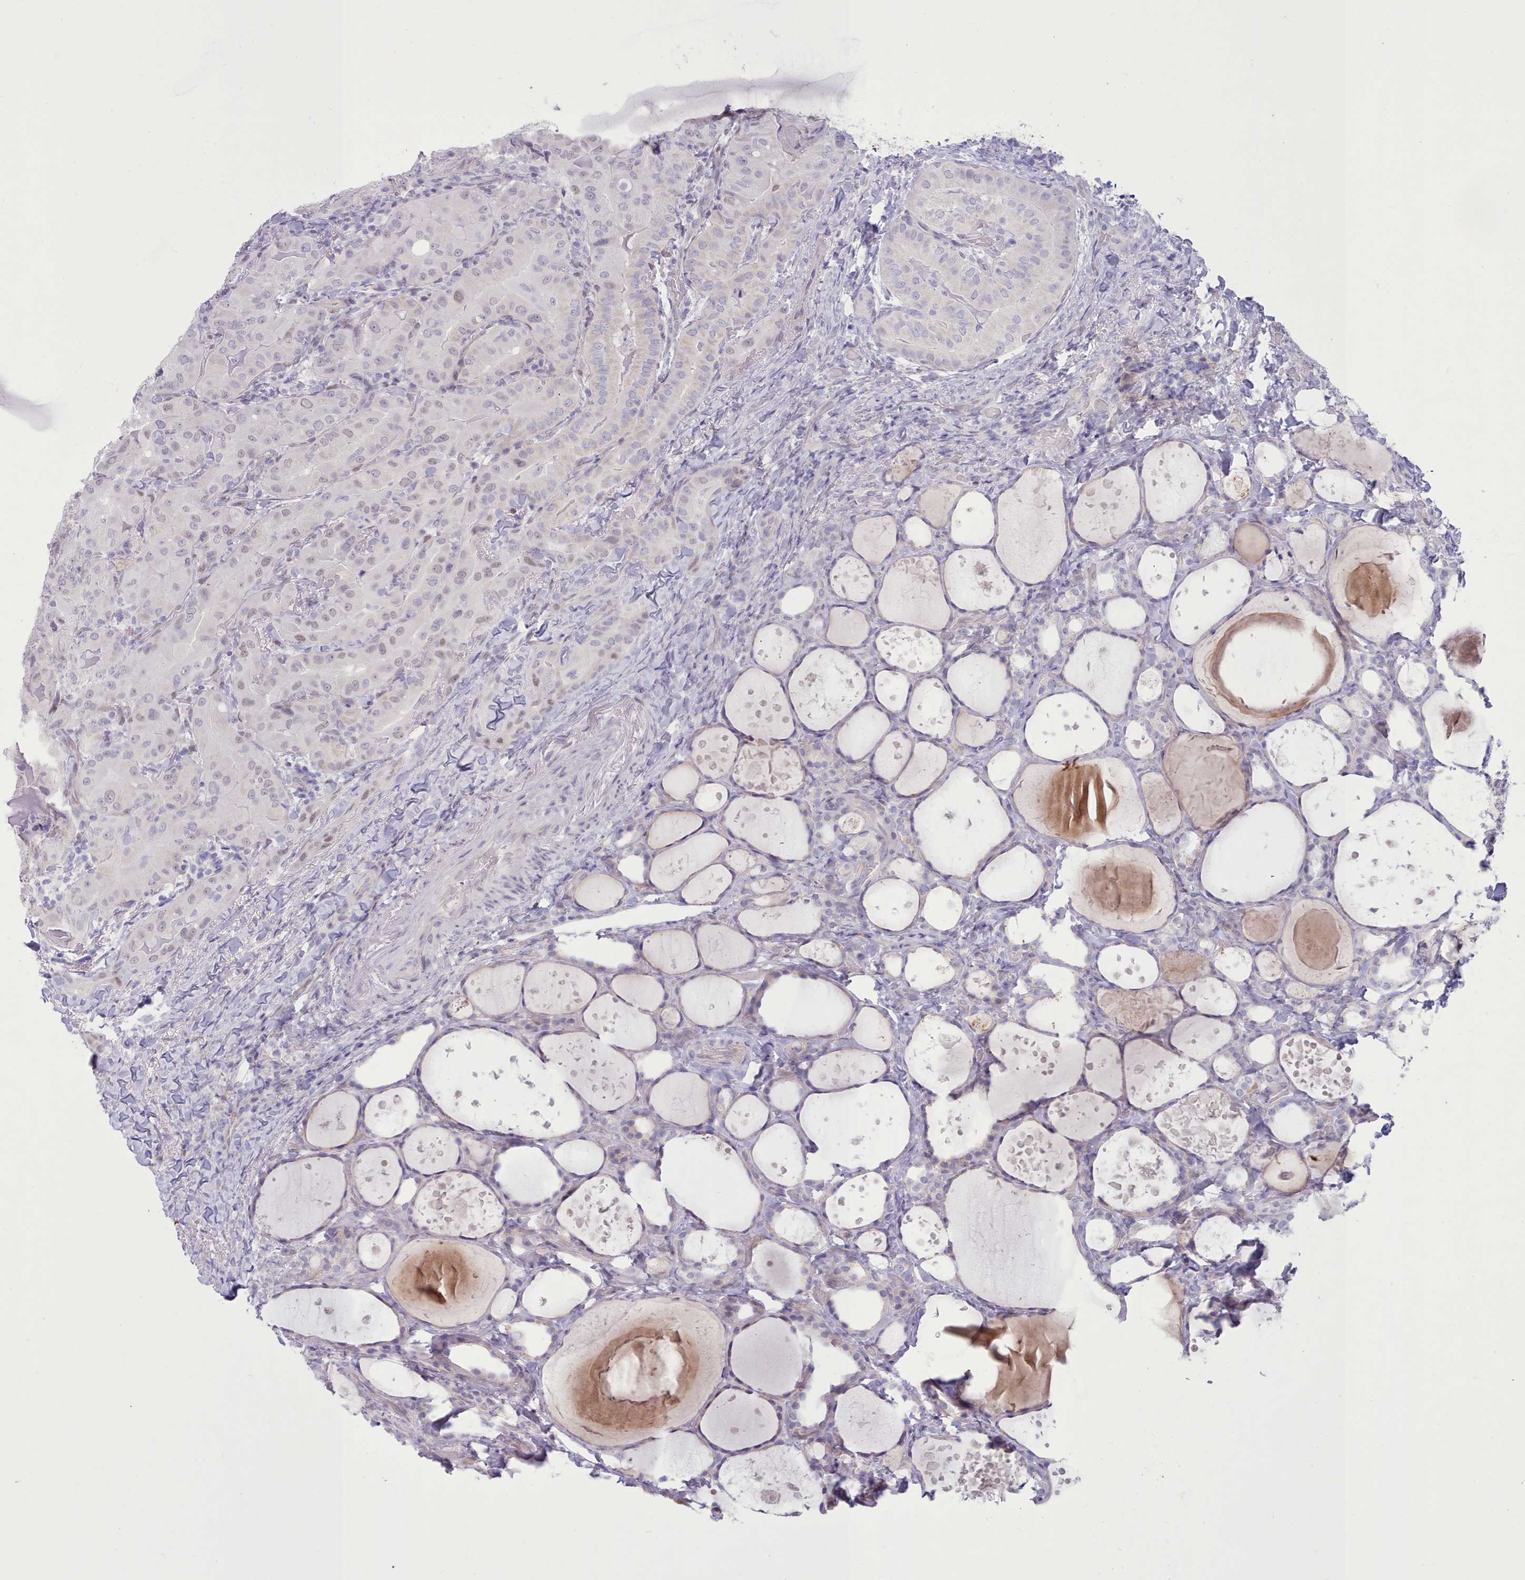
{"staining": {"intensity": "weak", "quantity": "<25%", "location": "nuclear"}, "tissue": "thyroid cancer", "cell_type": "Tumor cells", "image_type": "cancer", "snomed": [{"axis": "morphology", "description": "Papillary adenocarcinoma, NOS"}, {"axis": "topography", "description": "Thyroid gland"}], "caption": "IHC photomicrograph of neoplastic tissue: thyroid cancer (papillary adenocarcinoma) stained with DAB reveals no significant protein positivity in tumor cells. Nuclei are stained in blue.", "gene": "TMEM253", "patient": {"sex": "female", "age": 68}}